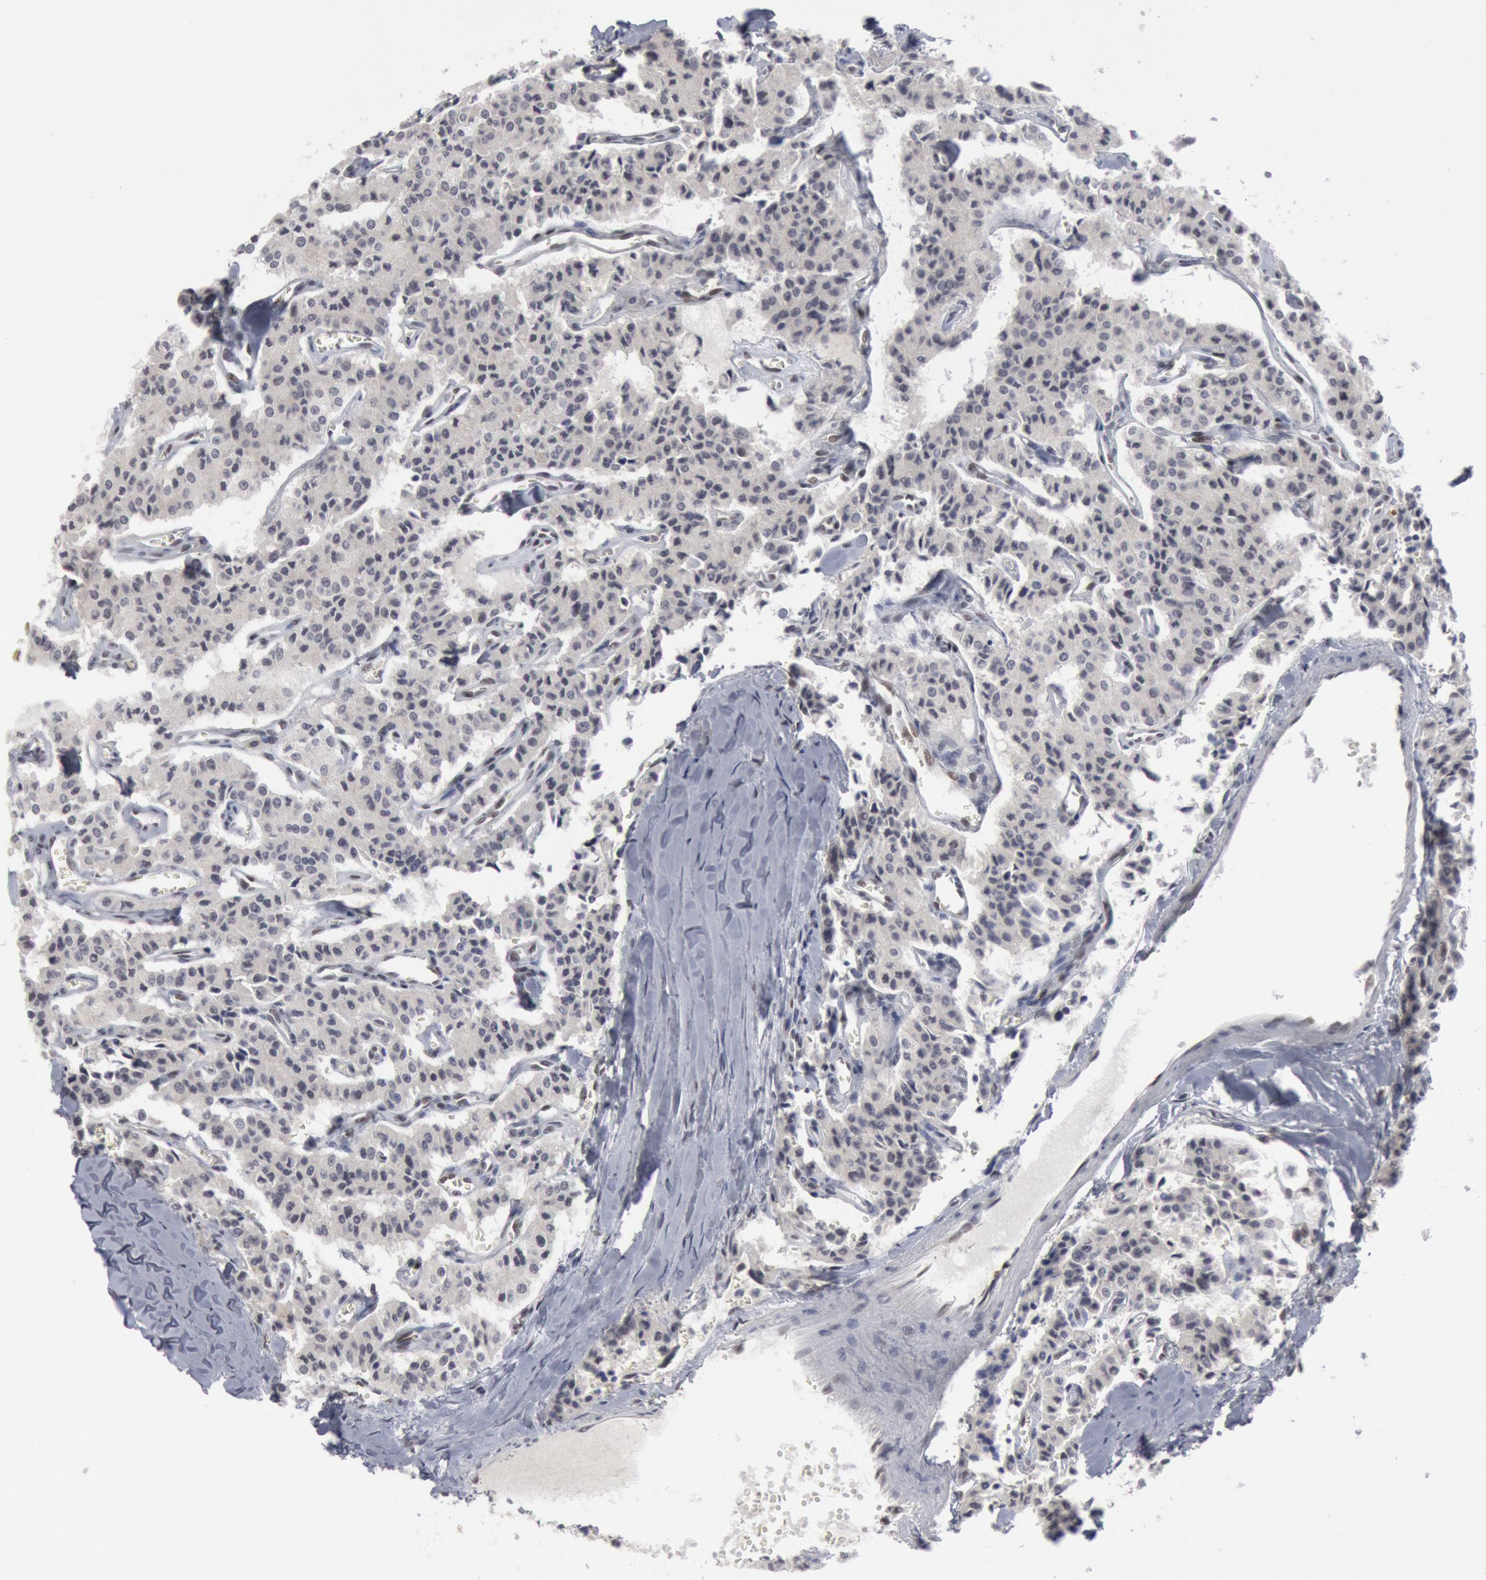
{"staining": {"intensity": "negative", "quantity": "none", "location": "none"}, "tissue": "carcinoid", "cell_type": "Tumor cells", "image_type": "cancer", "snomed": [{"axis": "morphology", "description": "Carcinoid, malignant, NOS"}, {"axis": "topography", "description": "Bronchus"}], "caption": "Human malignant carcinoid stained for a protein using immunohistochemistry (IHC) demonstrates no positivity in tumor cells.", "gene": "FOXO1", "patient": {"sex": "male", "age": 55}}